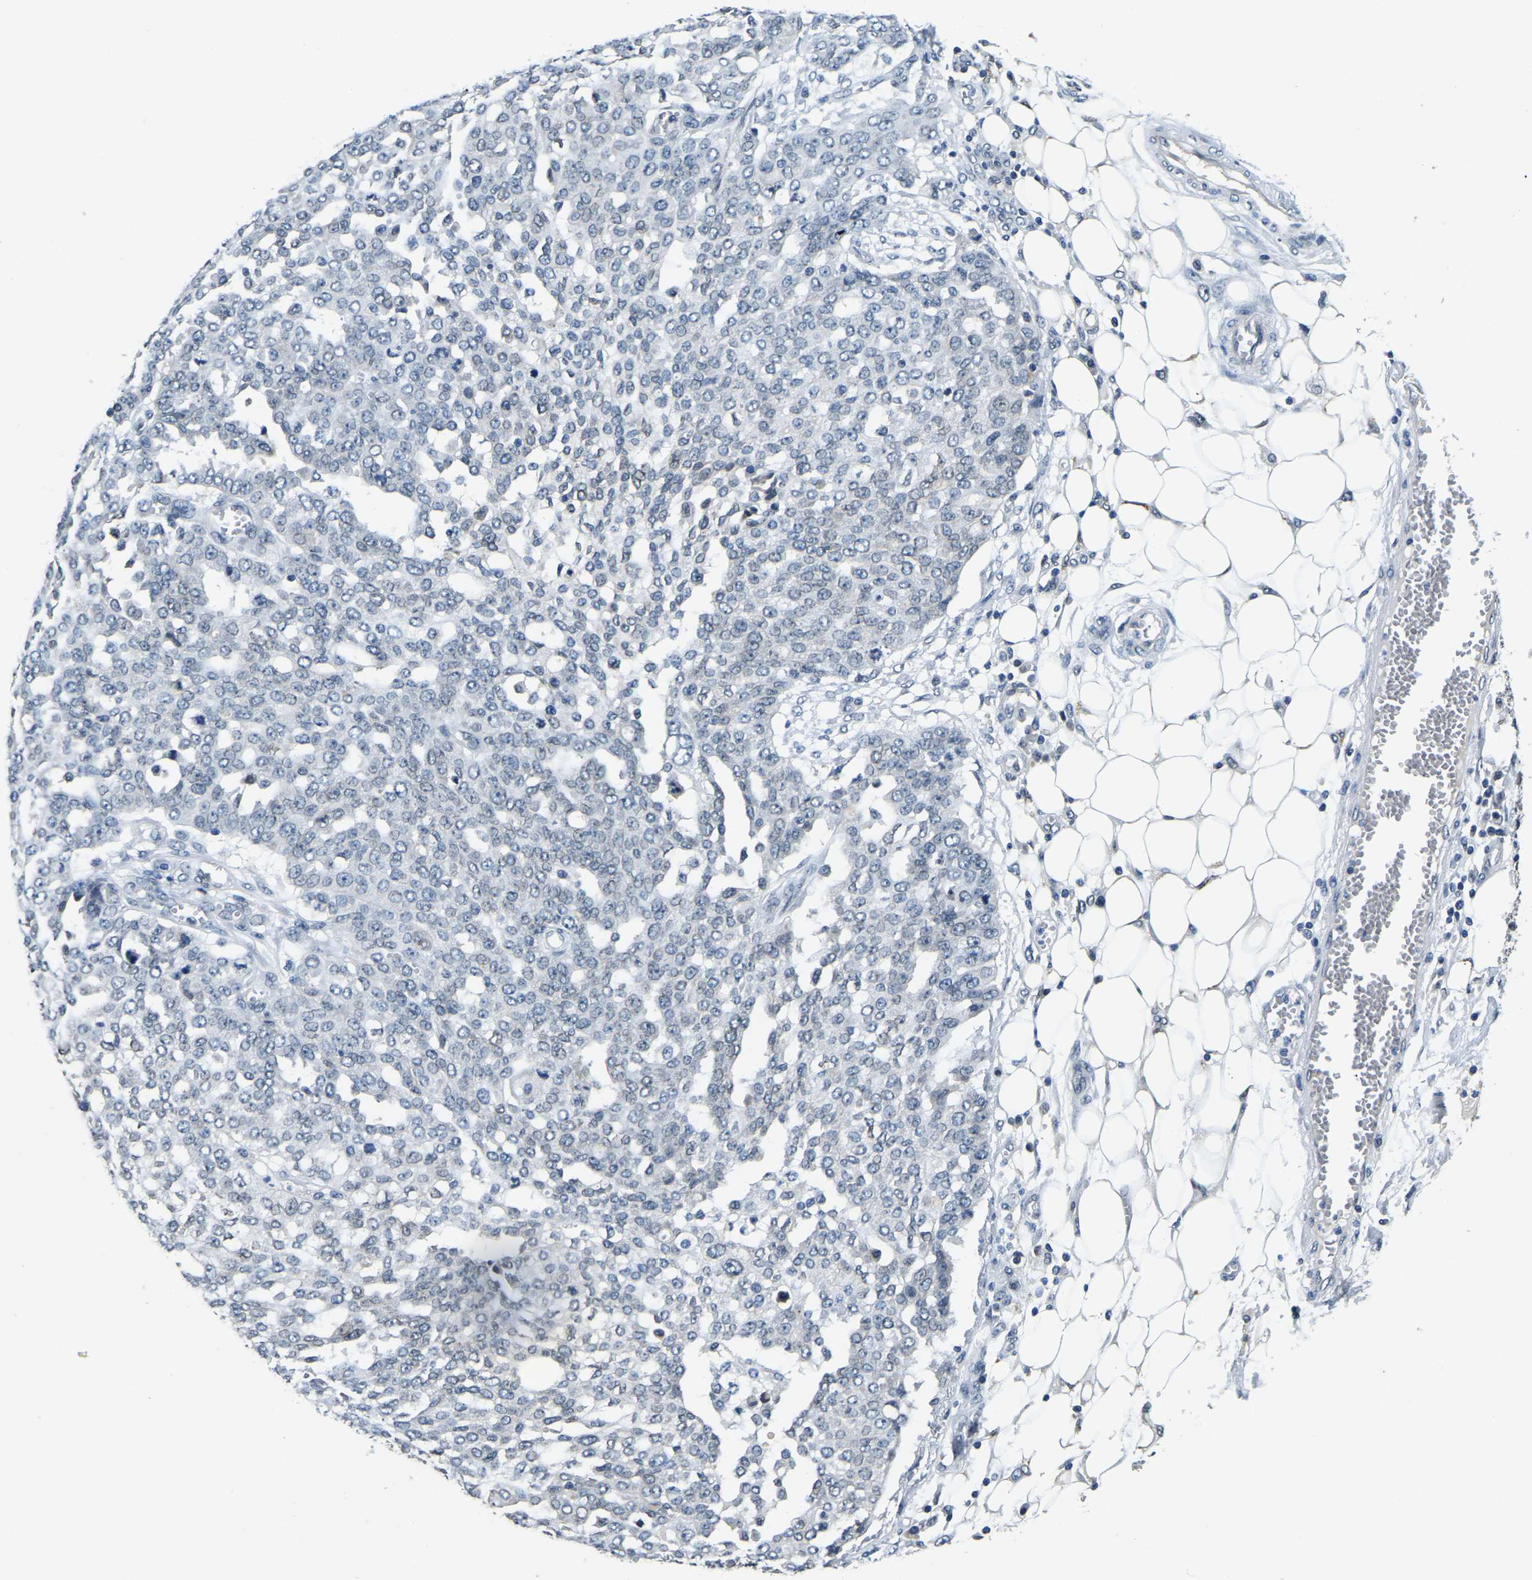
{"staining": {"intensity": "negative", "quantity": "none", "location": "none"}, "tissue": "ovarian cancer", "cell_type": "Tumor cells", "image_type": "cancer", "snomed": [{"axis": "morphology", "description": "Cystadenocarcinoma, serous, NOS"}, {"axis": "topography", "description": "Soft tissue"}, {"axis": "topography", "description": "Ovary"}], "caption": "Immunohistochemistry of human serous cystadenocarcinoma (ovarian) reveals no expression in tumor cells.", "gene": "RANBP2", "patient": {"sex": "female", "age": 57}}